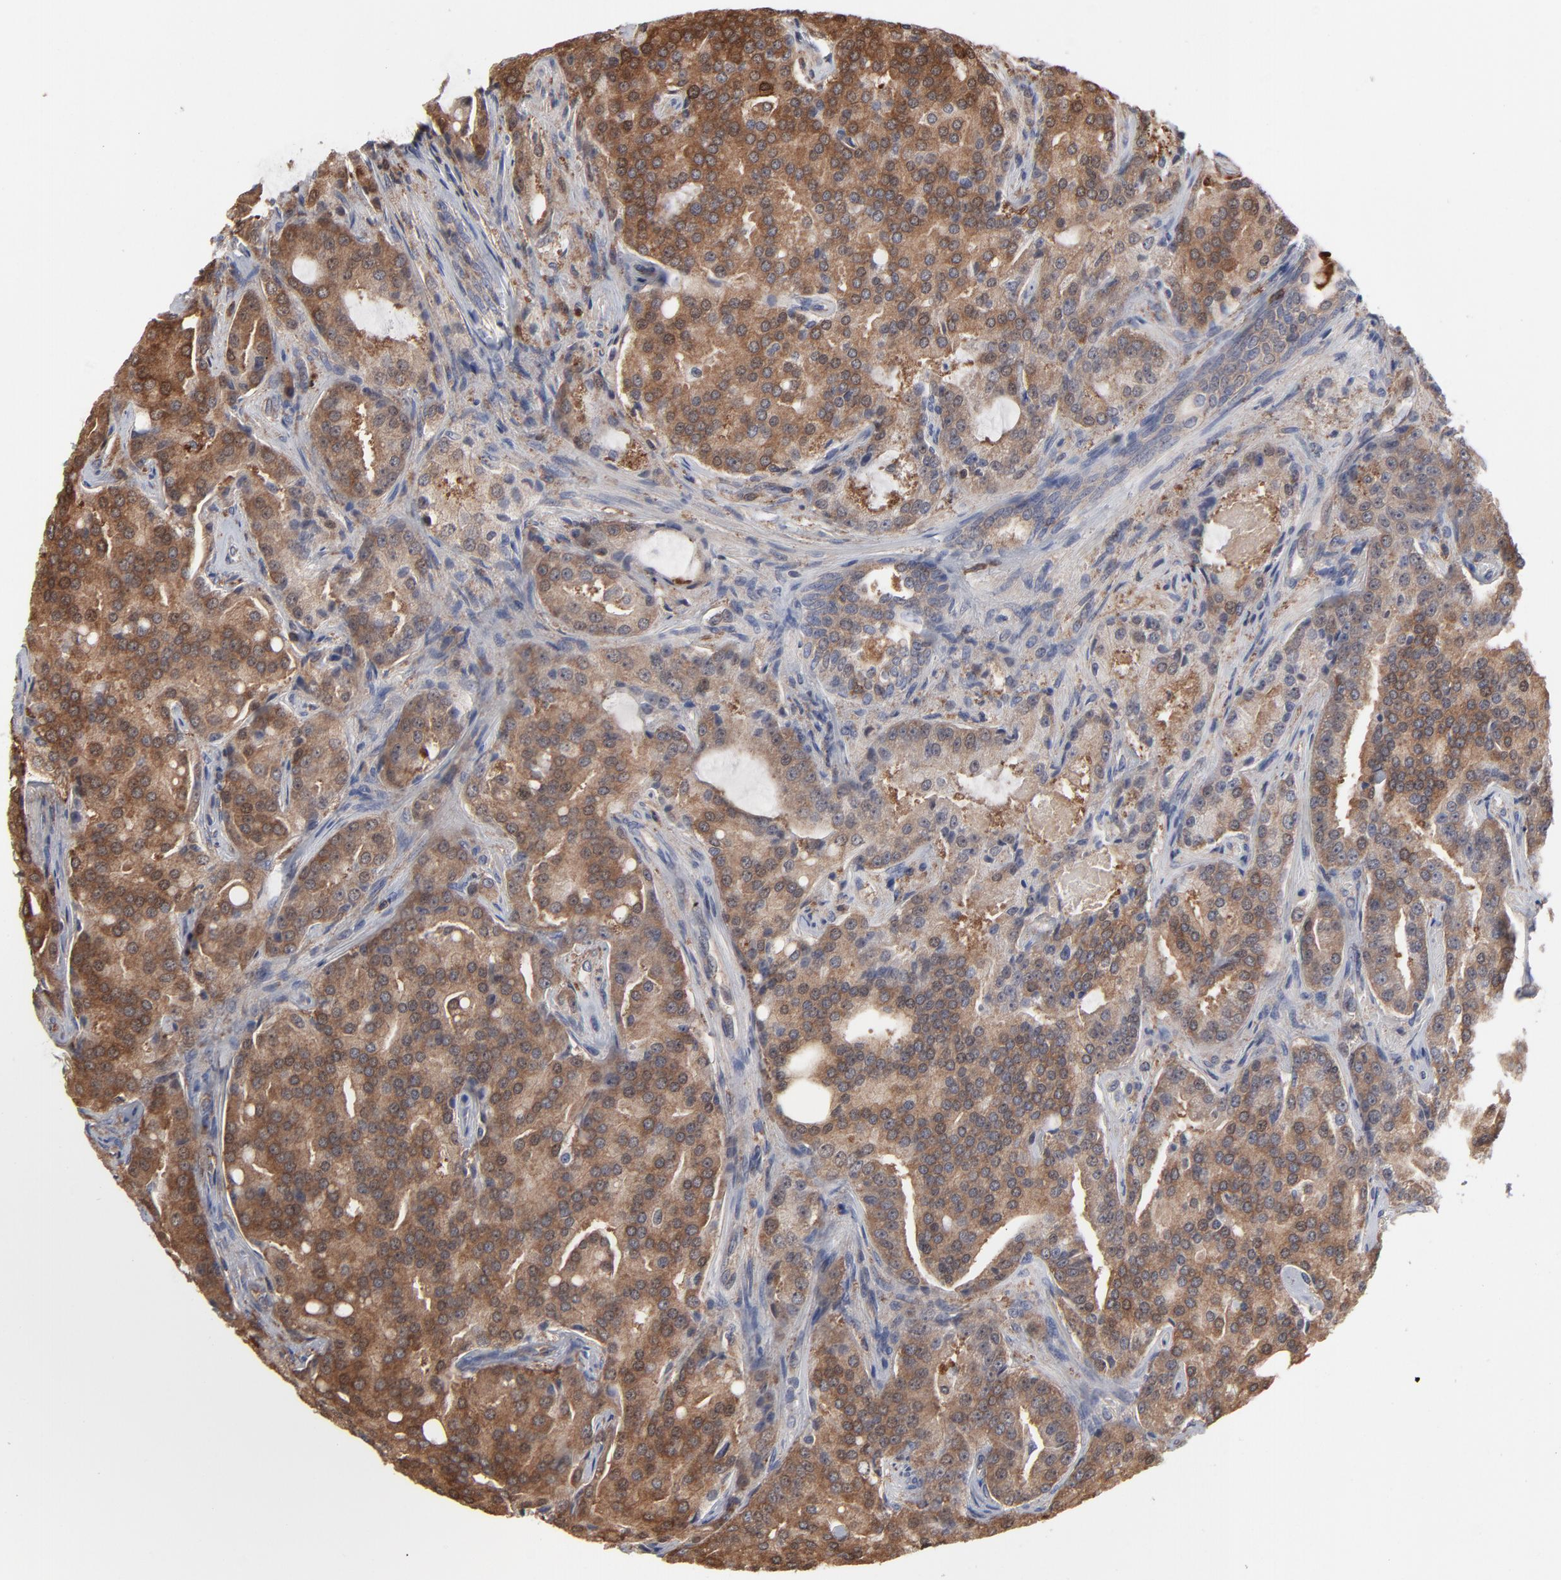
{"staining": {"intensity": "strong", "quantity": ">75%", "location": "cytoplasmic/membranous"}, "tissue": "prostate cancer", "cell_type": "Tumor cells", "image_type": "cancer", "snomed": [{"axis": "morphology", "description": "Adenocarcinoma, High grade"}, {"axis": "topography", "description": "Prostate"}], "caption": "Adenocarcinoma (high-grade) (prostate) stained for a protein (brown) shows strong cytoplasmic/membranous positive staining in about >75% of tumor cells.", "gene": "MAP2K1", "patient": {"sex": "male", "age": 72}}